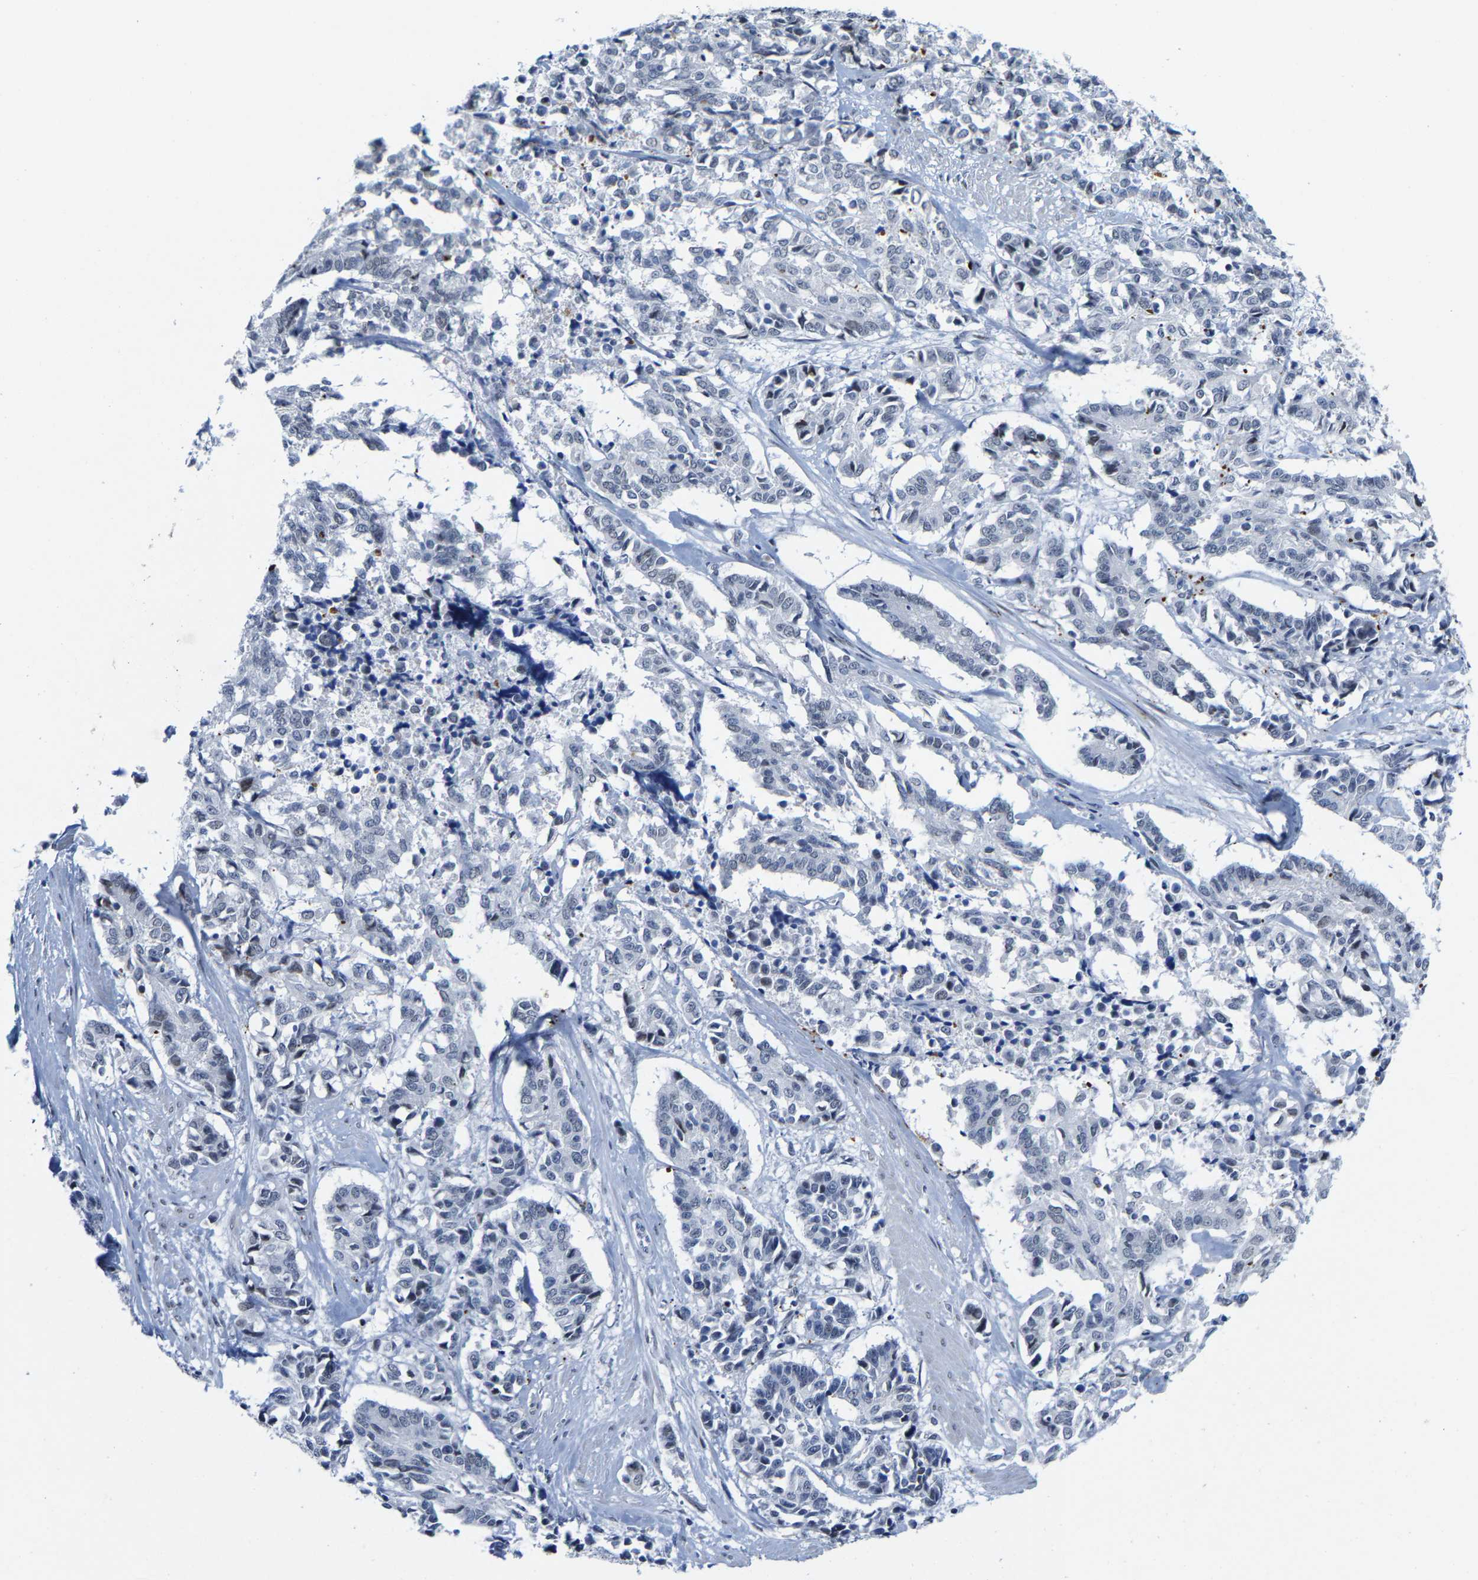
{"staining": {"intensity": "negative", "quantity": "none", "location": "none"}, "tissue": "cervical cancer", "cell_type": "Tumor cells", "image_type": "cancer", "snomed": [{"axis": "morphology", "description": "Squamous cell carcinoma, NOS"}, {"axis": "topography", "description": "Cervix"}], "caption": "This histopathology image is of squamous cell carcinoma (cervical) stained with immunohistochemistry to label a protein in brown with the nuclei are counter-stained blue. There is no positivity in tumor cells. Brightfield microscopy of immunohistochemistry stained with DAB (3,3'-diaminobenzidine) (brown) and hematoxylin (blue), captured at high magnification.", "gene": "SETD1B", "patient": {"sex": "female", "age": 35}}